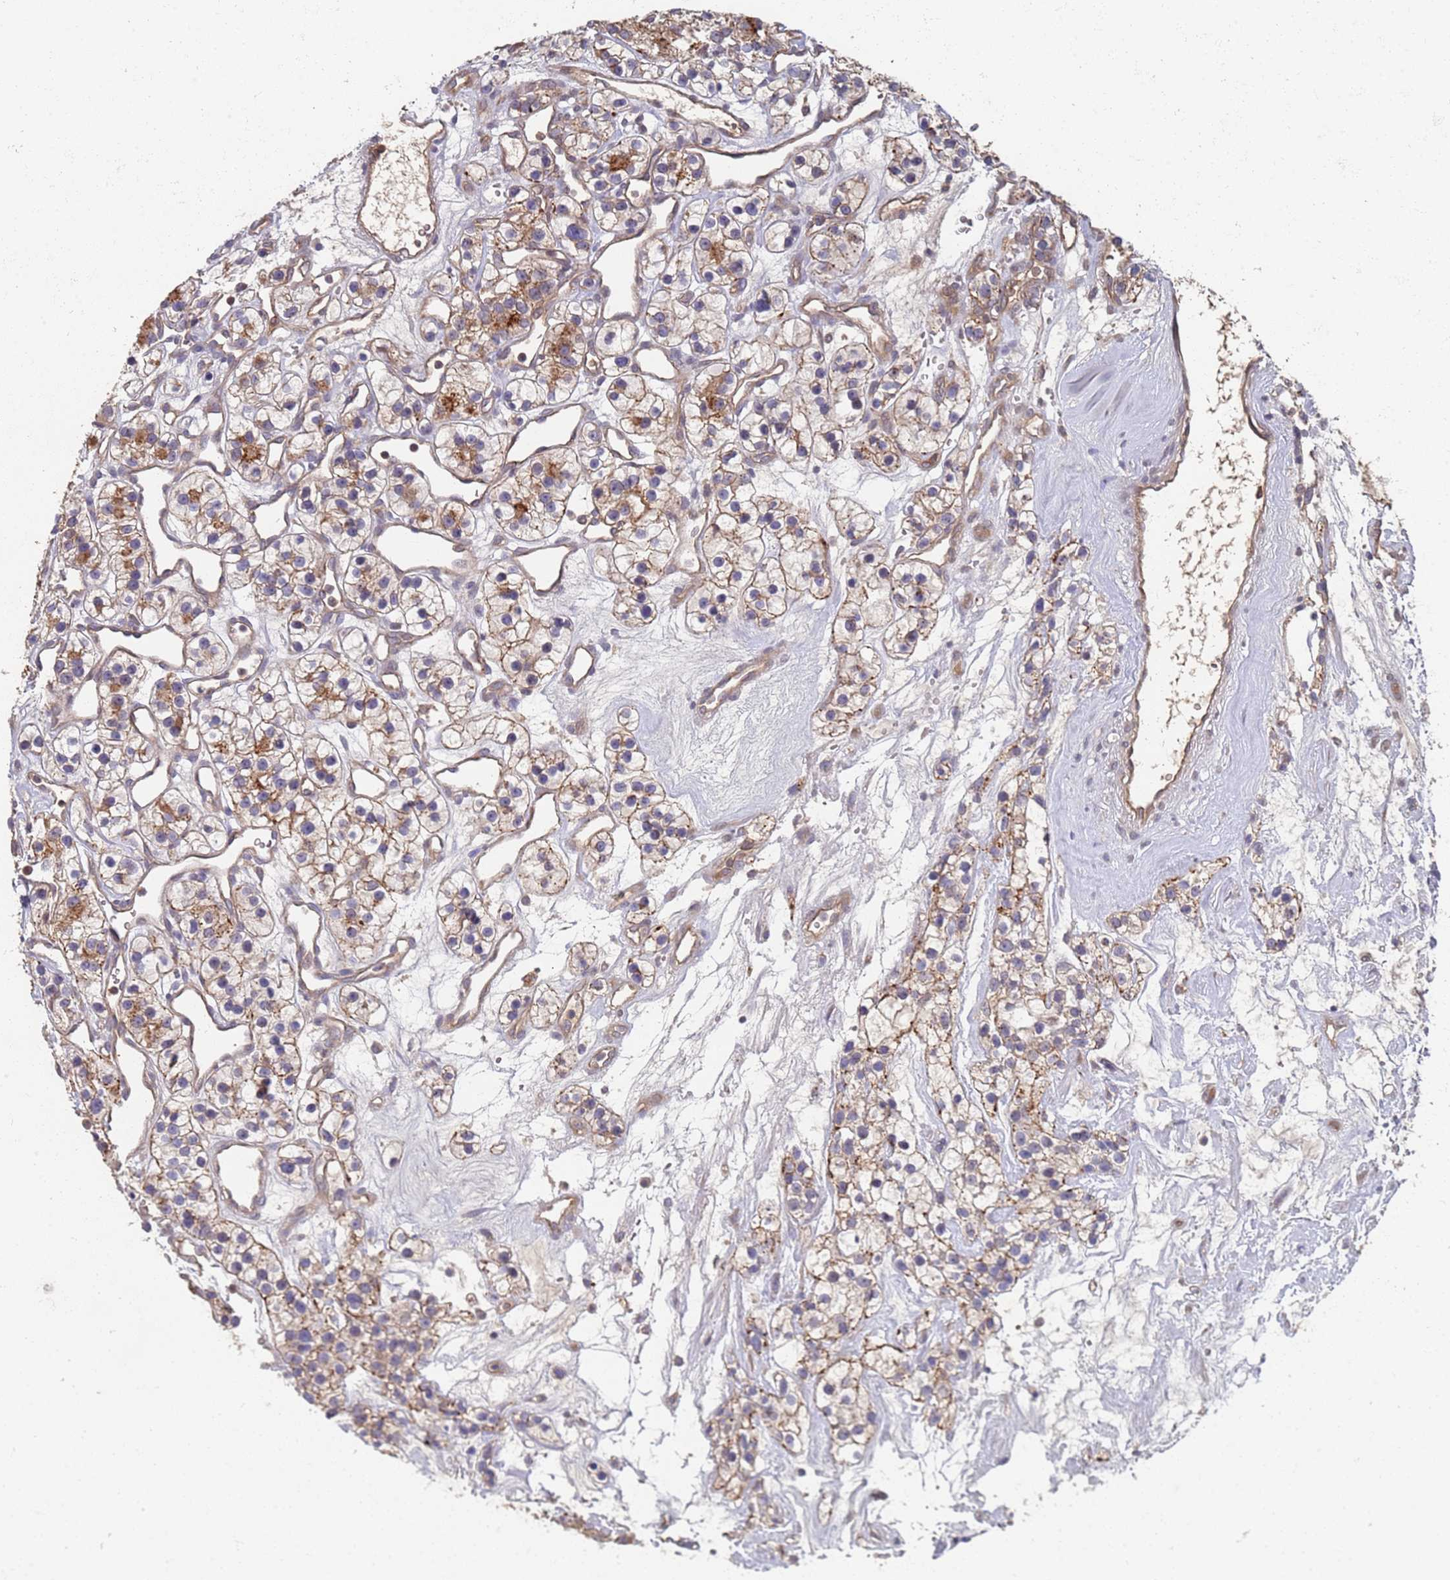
{"staining": {"intensity": "moderate", "quantity": "<25%", "location": "cytoplasmic/membranous"}, "tissue": "renal cancer", "cell_type": "Tumor cells", "image_type": "cancer", "snomed": [{"axis": "morphology", "description": "Adenocarcinoma, NOS"}, {"axis": "topography", "description": "Kidney"}], "caption": "A brown stain shows moderate cytoplasmic/membranous staining of a protein in renal cancer tumor cells.", "gene": "ABCB6", "patient": {"sex": "female", "age": 57}}